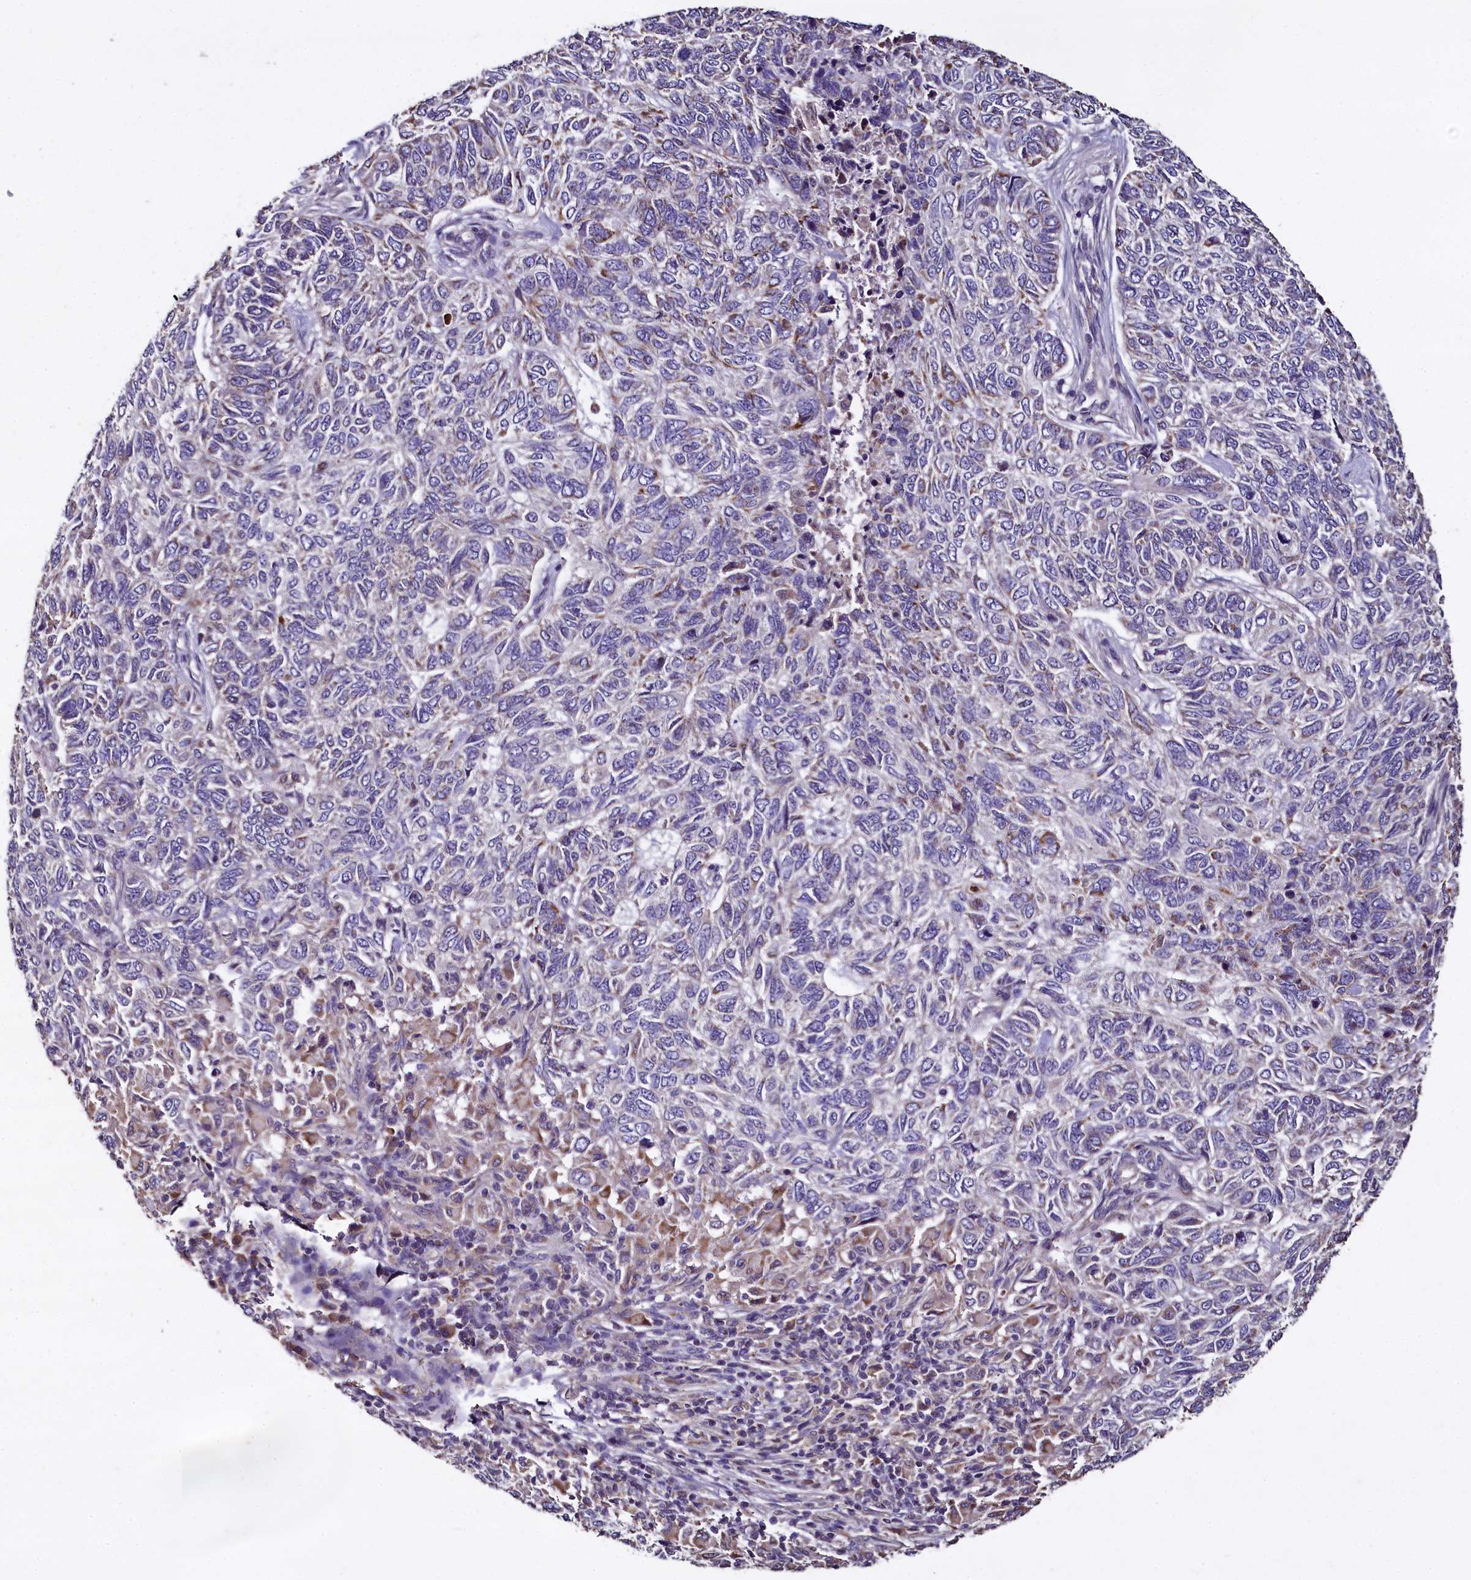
{"staining": {"intensity": "negative", "quantity": "none", "location": "none"}, "tissue": "skin cancer", "cell_type": "Tumor cells", "image_type": "cancer", "snomed": [{"axis": "morphology", "description": "Basal cell carcinoma"}, {"axis": "topography", "description": "Skin"}], "caption": "Tumor cells show no significant protein positivity in skin cancer.", "gene": "COQ9", "patient": {"sex": "female", "age": 65}}